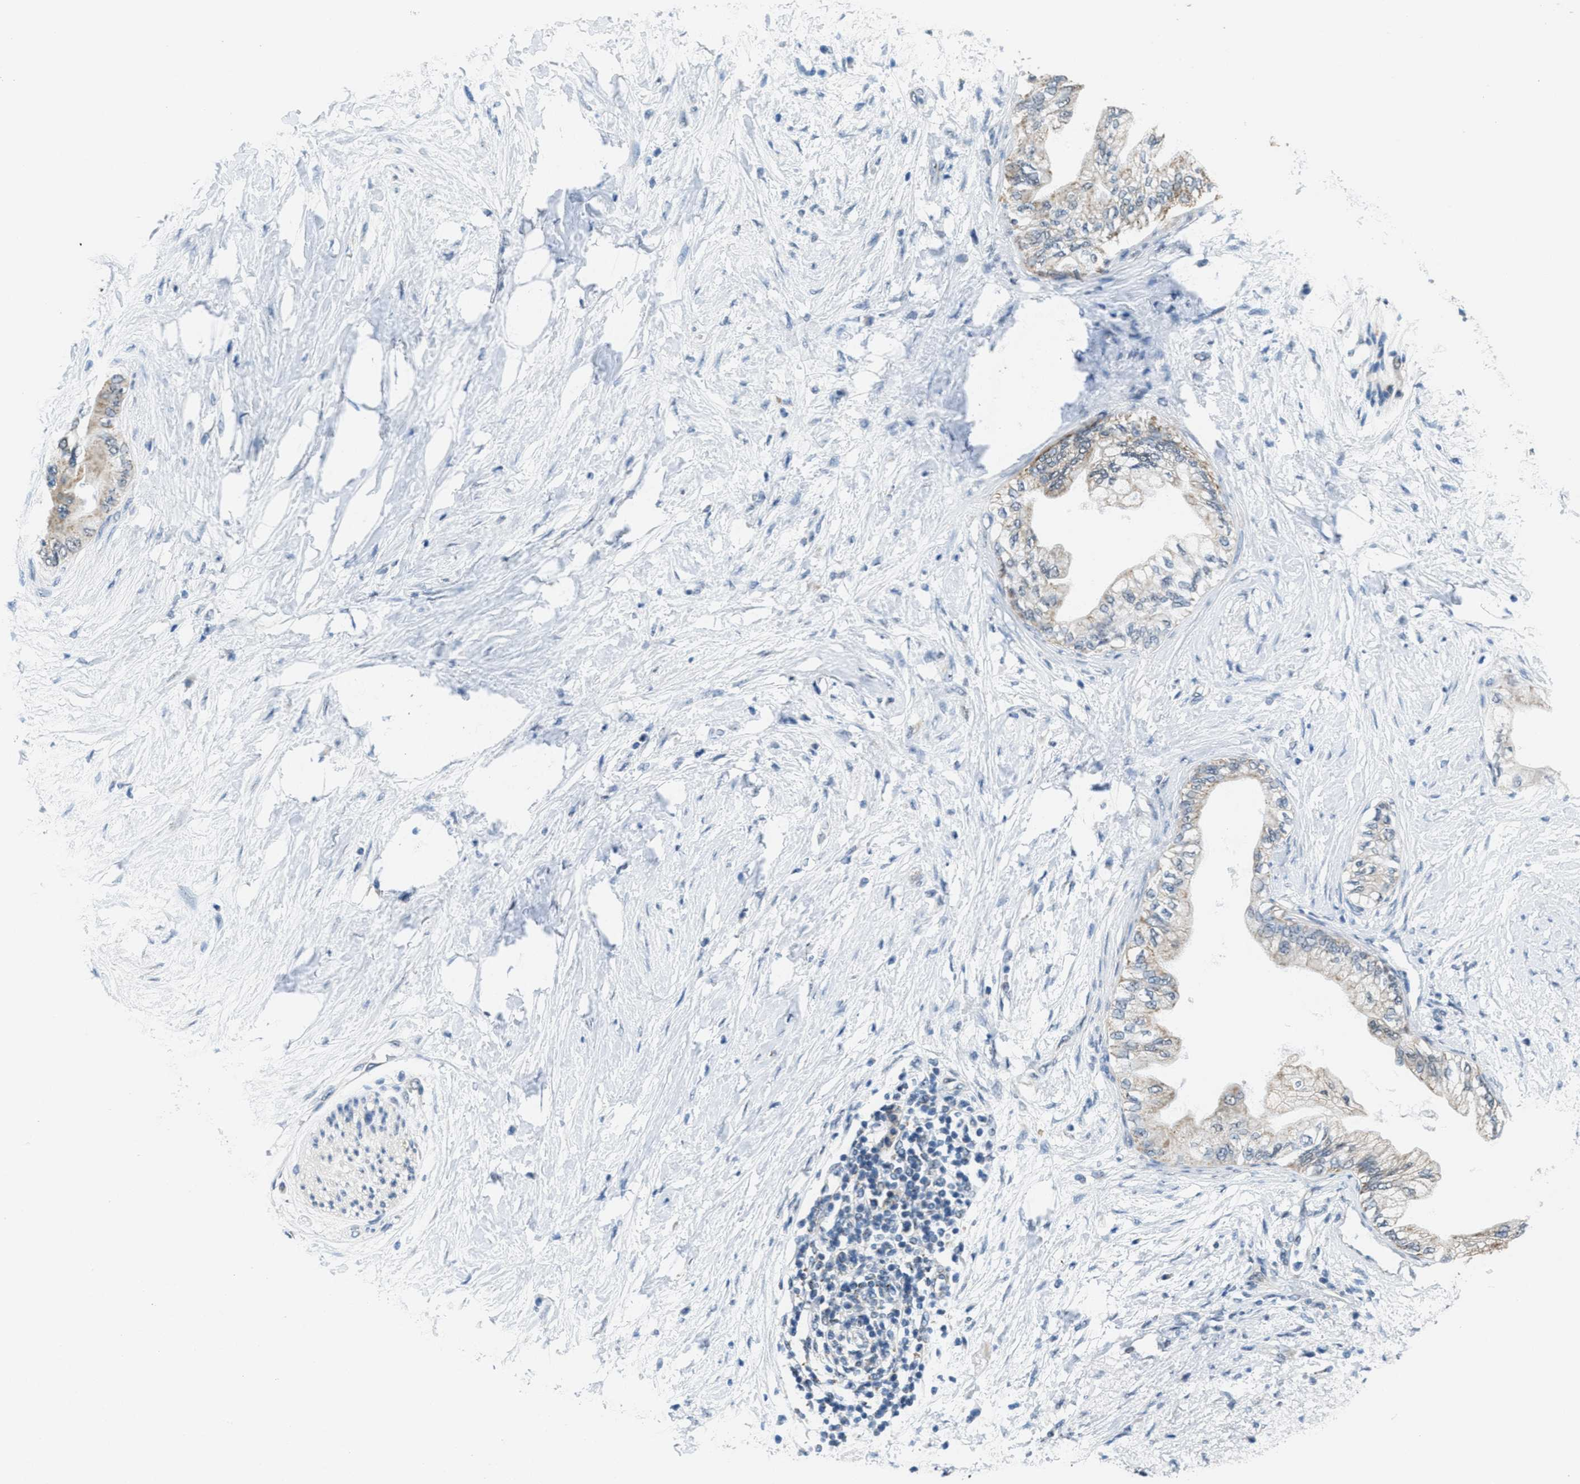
{"staining": {"intensity": "weak", "quantity": ">75%", "location": "cytoplasmic/membranous"}, "tissue": "pancreatic cancer", "cell_type": "Tumor cells", "image_type": "cancer", "snomed": [{"axis": "morphology", "description": "Normal tissue, NOS"}, {"axis": "morphology", "description": "Adenocarcinoma, NOS"}, {"axis": "topography", "description": "Pancreas"}, {"axis": "topography", "description": "Duodenum"}], "caption": "Immunohistochemical staining of pancreatic cancer shows low levels of weak cytoplasmic/membranous protein expression in about >75% of tumor cells.", "gene": "TOMM70", "patient": {"sex": "female", "age": 60}}